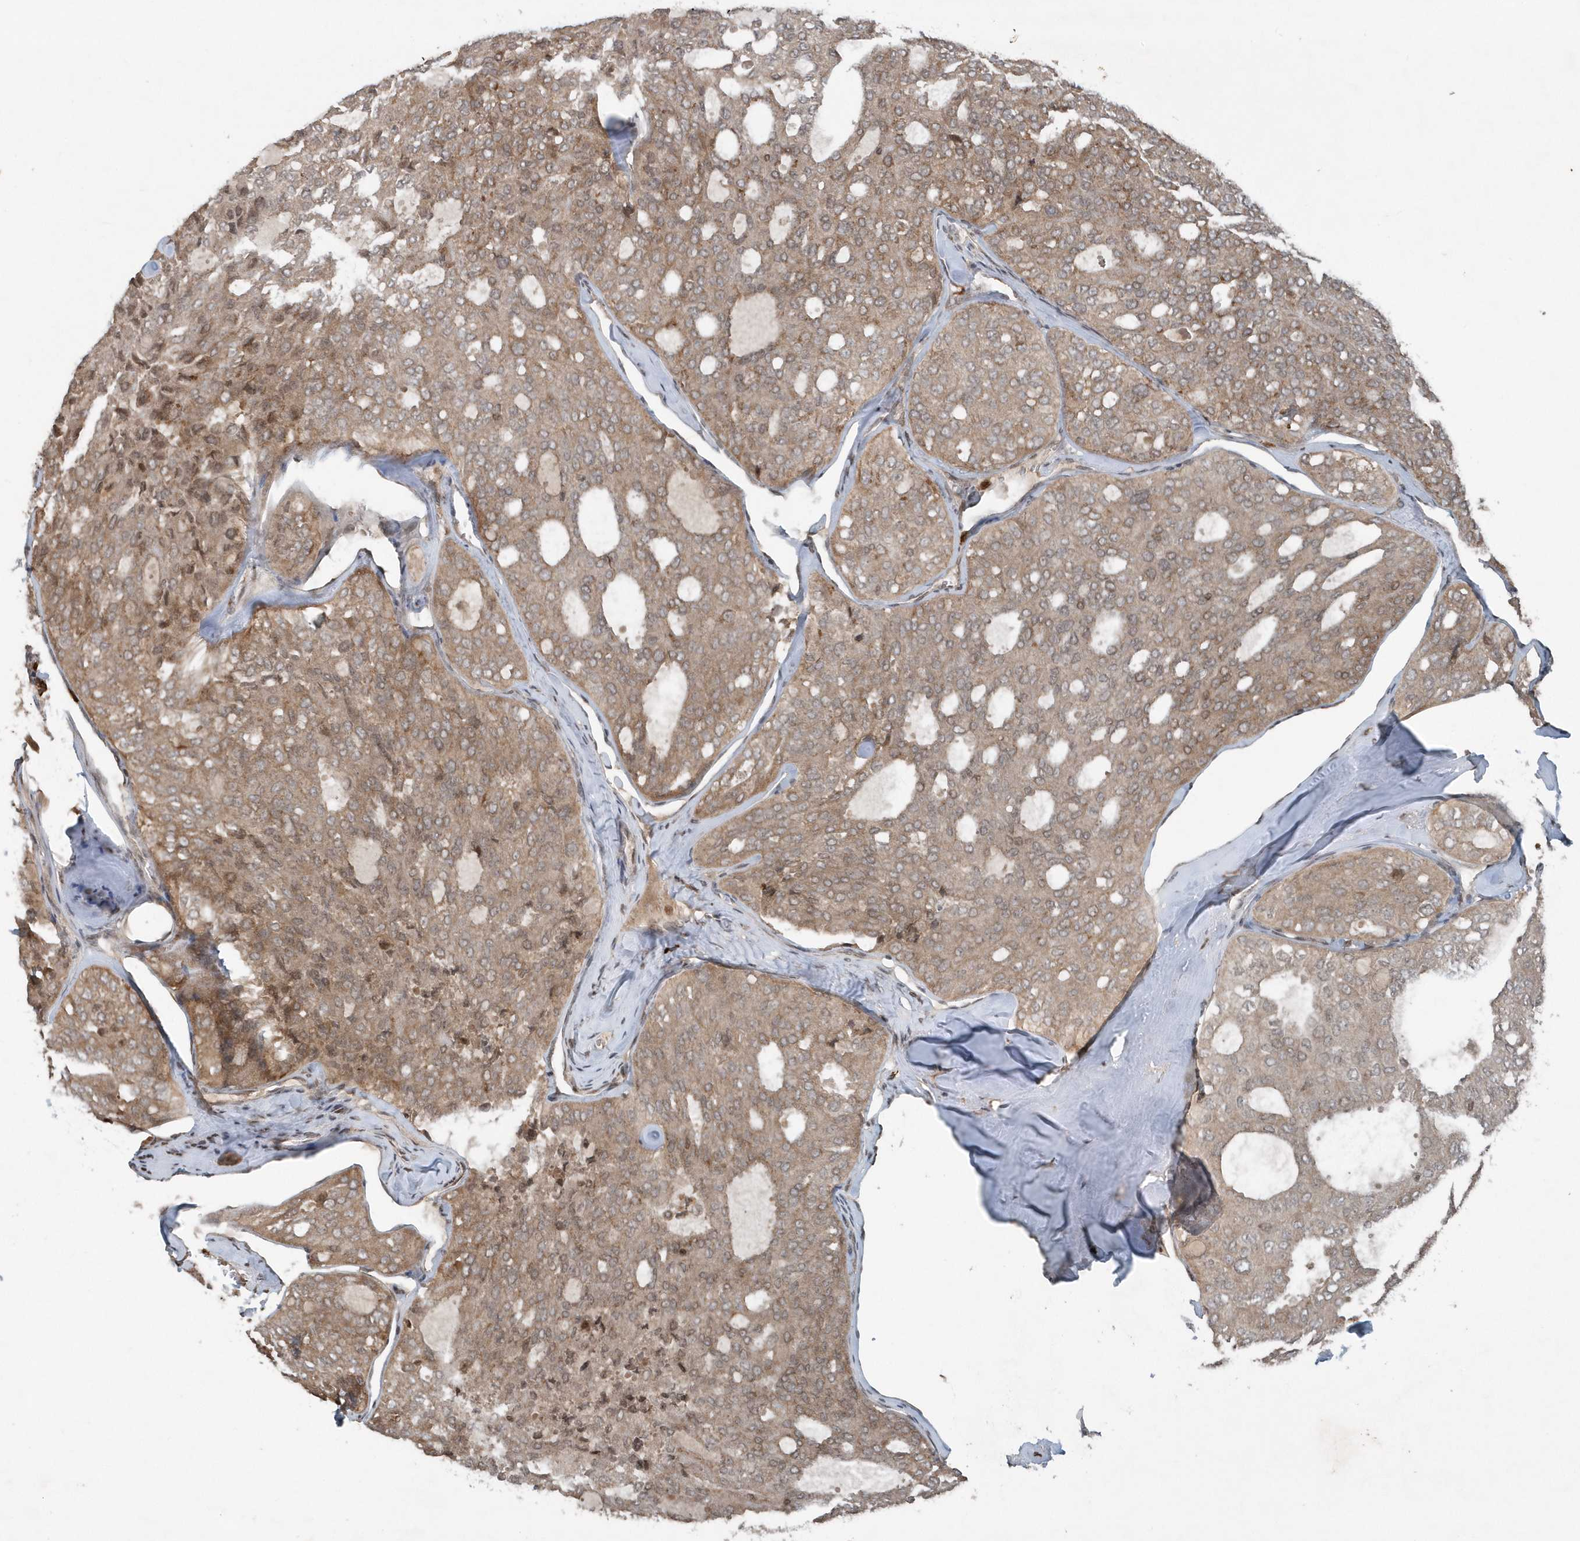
{"staining": {"intensity": "moderate", "quantity": ">75%", "location": "cytoplasmic/membranous"}, "tissue": "thyroid cancer", "cell_type": "Tumor cells", "image_type": "cancer", "snomed": [{"axis": "morphology", "description": "Follicular adenoma carcinoma, NOS"}, {"axis": "topography", "description": "Thyroid gland"}], "caption": "Approximately >75% of tumor cells in thyroid cancer (follicular adenoma carcinoma) display moderate cytoplasmic/membranous protein staining as visualized by brown immunohistochemical staining.", "gene": "EIF2B1", "patient": {"sex": "male", "age": 75}}